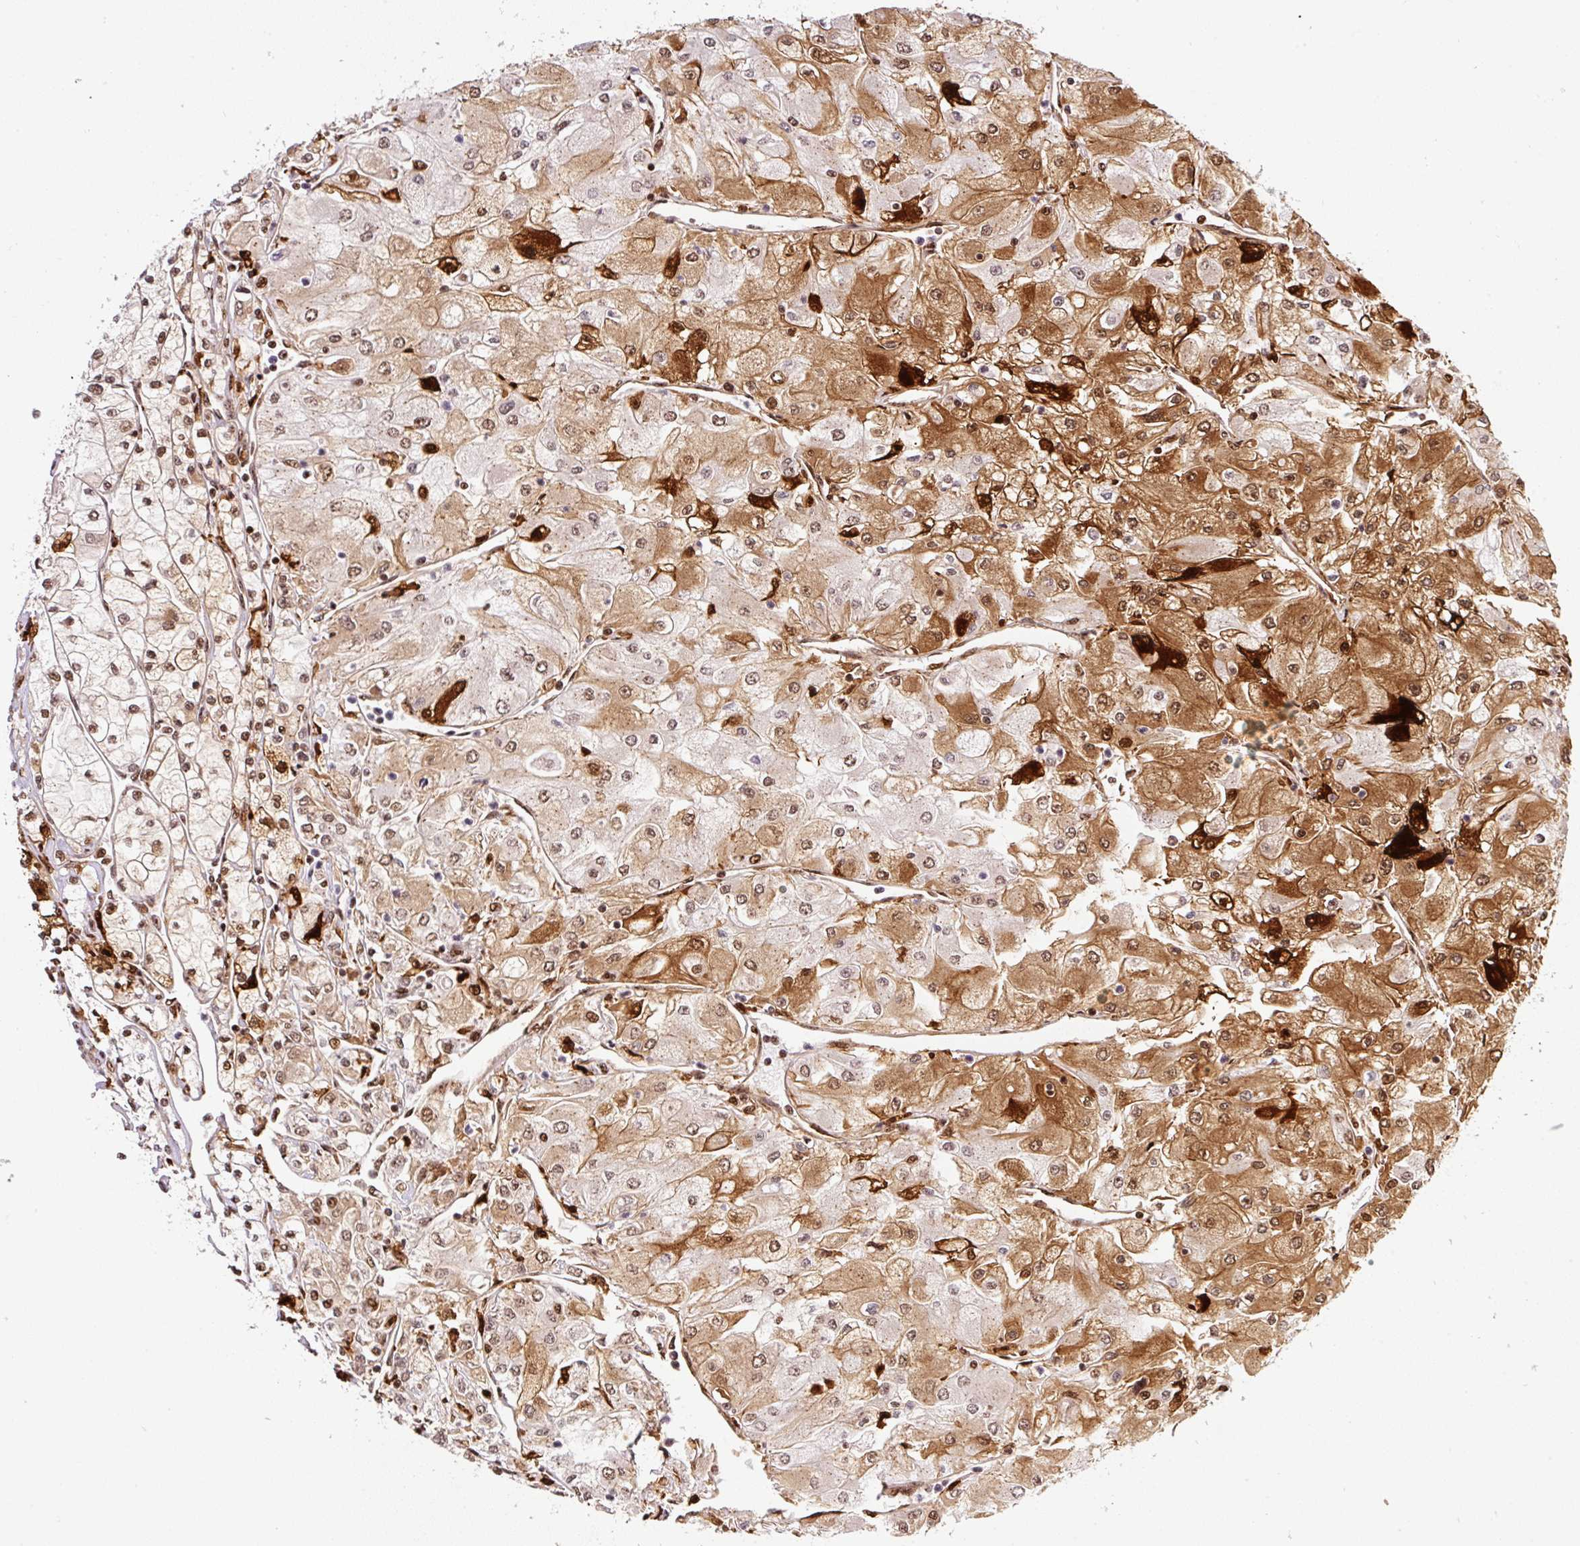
{"staining": {"intensity": "strong", "quantity": ">75%", "location": "cytoplasmic/membranous,nuclear"}, "tissue": "renal cancer", "cell_type": "Tumor cells", "image_type": "cancer", "snomed": [{"axis": "morphology", "description": "Adenocarcinoma, NOS"}, {"axis": "topography", "description": "Kidney"}], "caption": "Renal cancer stained with DAB (3,3'-diaminobenzidine) immunohistochemistry (IHC) displays high levels of strong cytoplasmic/membranous and nuclear positivity in approximately >75% of tumor cells.", "gene": "GPR139", "patient": {"sex": "male", "age": 80}}